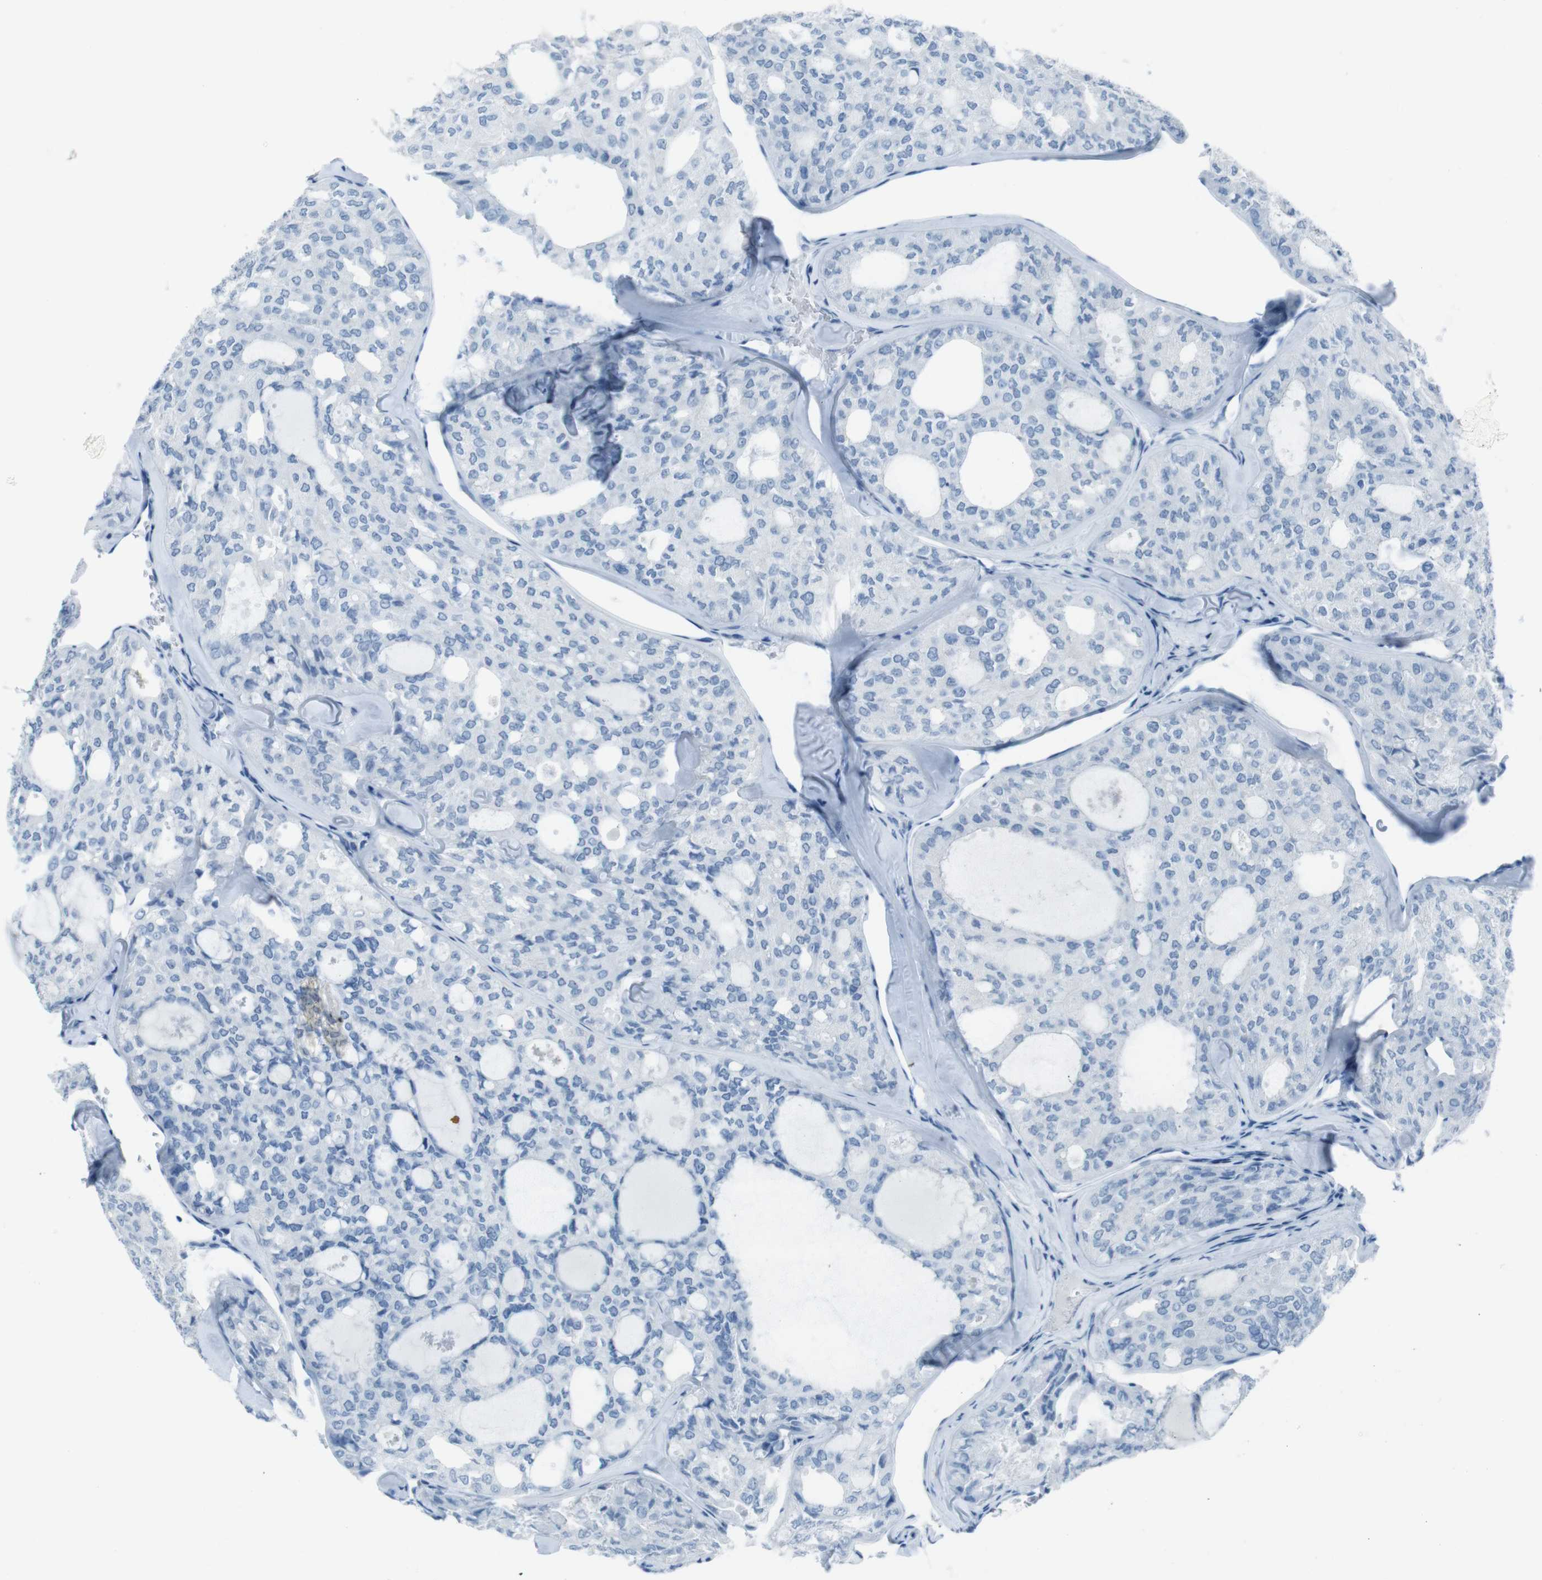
{"staining": {"intensity": "negative", "quantity": "none", "location": "none"}, "tissue": "thyroid cancer", "cell_type": "Tumor cells", "image_type": "cancer", "snomed": [{"axis": "morphology", "description": "Follicular adenoma carcinoma, NOS"}, {"axis": "topography", "description": "Thyroid gland"}], "caption": "DAB (3,3'-diaminobenzidine) immunohistochemical staining of human thyroid cancer reveals no significant staining in tumor cells.", "gene": "TMEM207", "patient": {"sex": "male", "age": 75}}